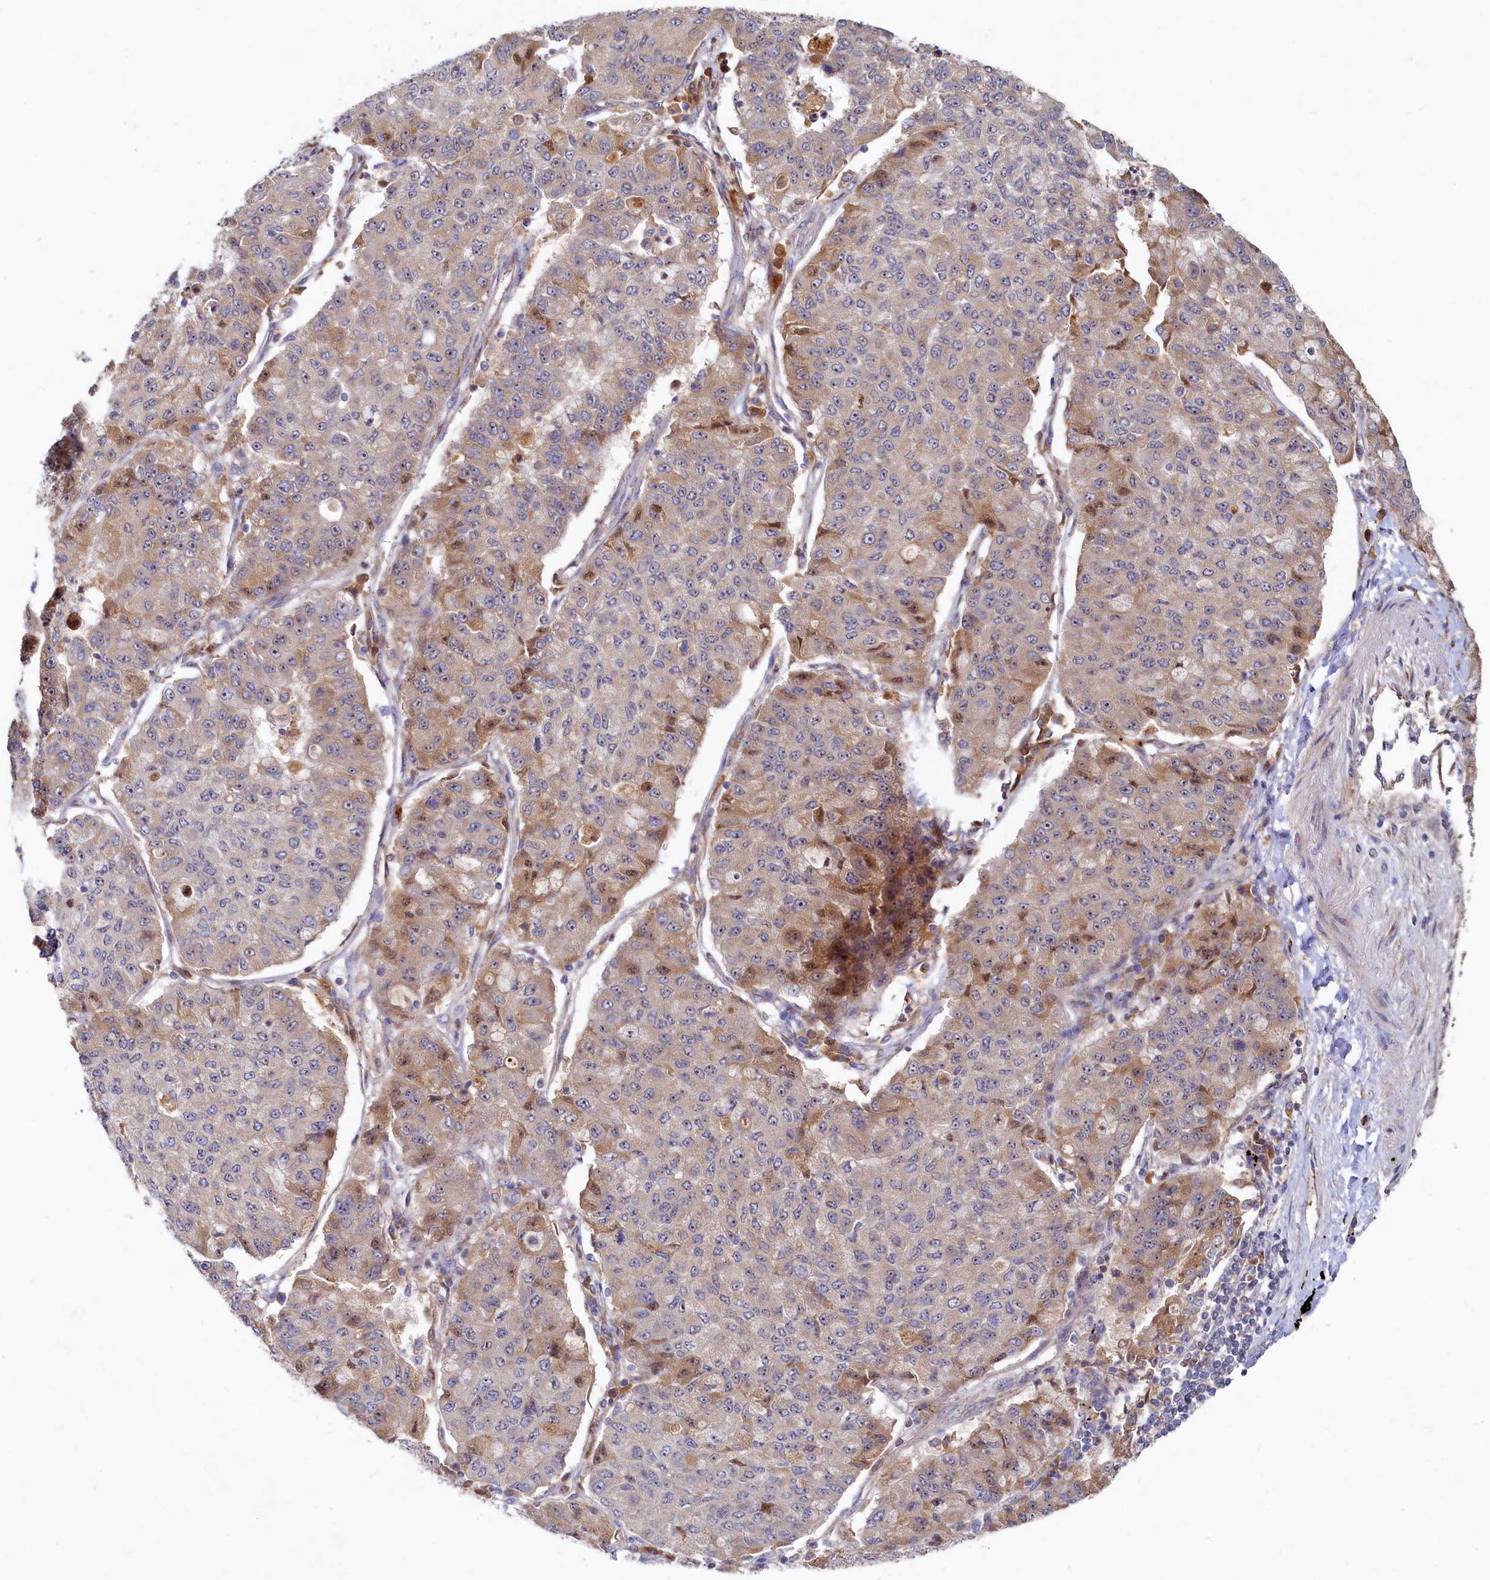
{"staining": {"intensity": "moderate", "quantity": "<25%", "location": "cytoplasmic/membranous,nuclear"}, "tissue": "lung cancer", "cell_type": "Tumor cells", "image_type": "cancer", "snomed": [{"axis": "morphology", "description": "Squamous cell carcinoma, NOS"}, {"axis": "topography", "description": "Lung"}], "caption": "Human lung squamous cell carcinoma stained with a protein marker reveals moderate staining in tumor cells.", "gene": "RGS7BP", "patient": {"sex": "male", "age": 74}}